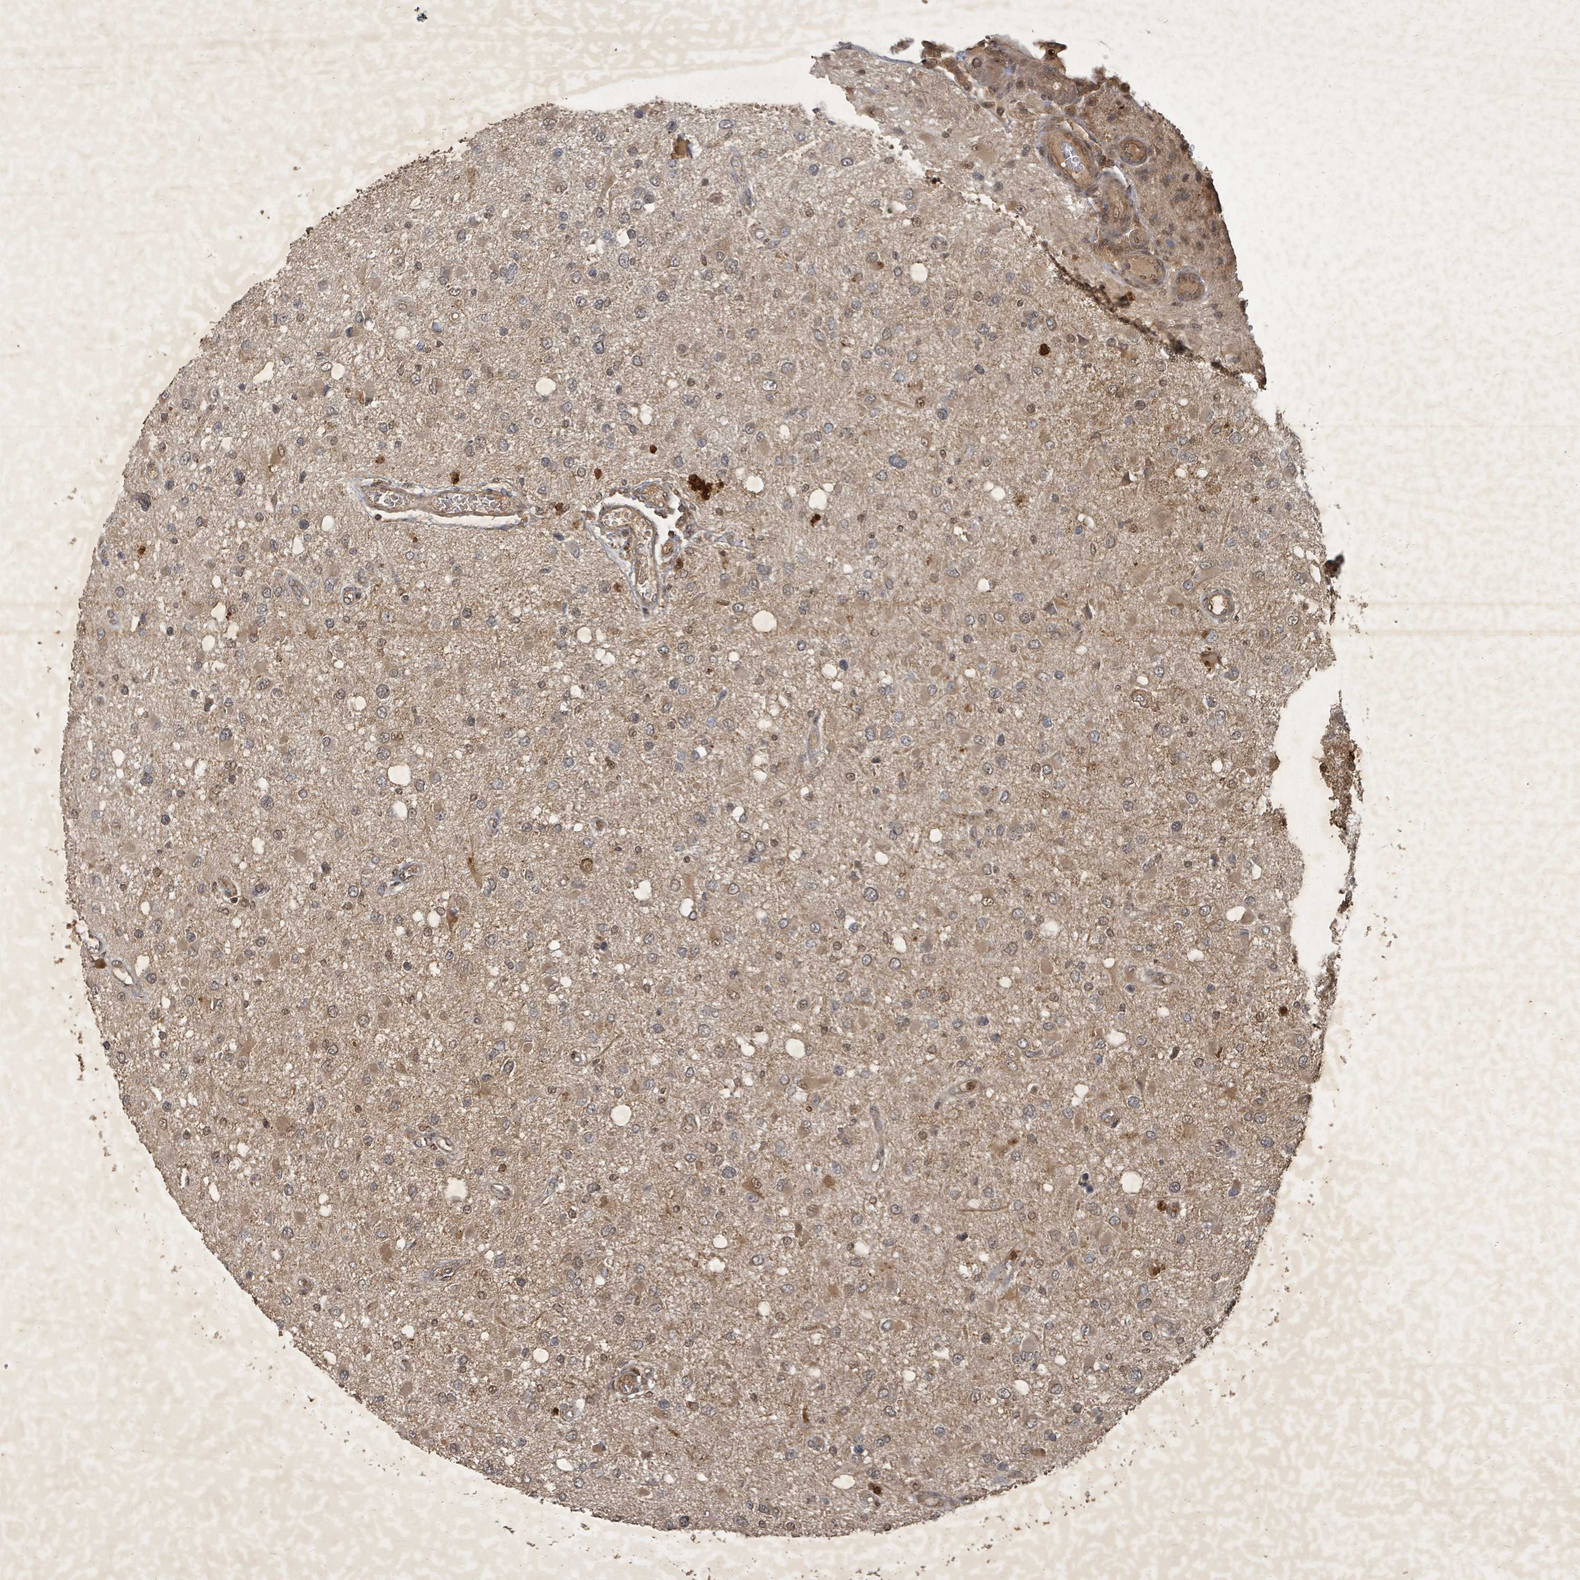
{"staining": {"intensity": "moderate", "quantity": "25%-75%", "location": "cytoplasmic/membranous,nuclear"}, "tissue": "glioma", "cell_type": "Tumor cells", "image_type": "cancer", "snomed": [{"axis": "morphology", "description": "Glioma, malignant, High grade"}, {"axis": "topography", "description": "Brain"}], "caption": "Immunohistochemical staining of malignant glioma (high-grade) displays moderate cytoplasmic/membranous and nuclear protein expression in about 25%-75% of tumor cells. (IHC, brightfield microscopy, high magnification).", "gene": "KDM4E", "patient": {"sex": "male", "age": 53}}